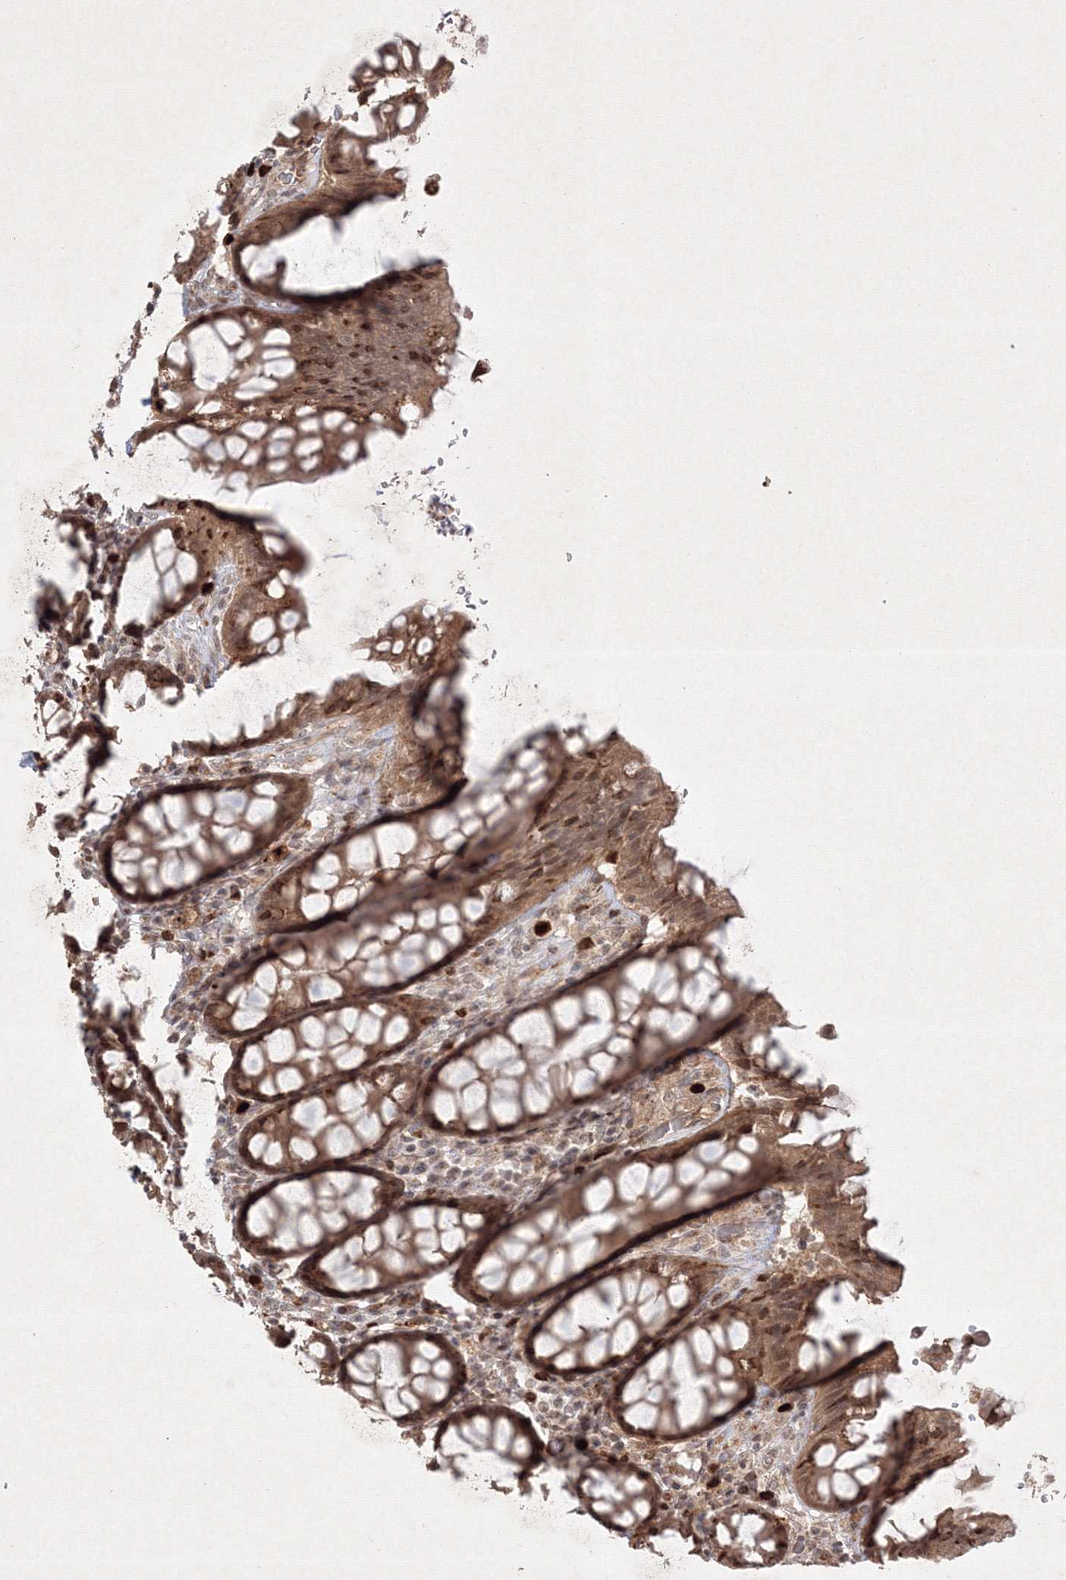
{"staining": {"intensity": "moderate", "quantity": ">75%", "location": "cytoplasmic/membranous,nuclear"}, "tissue": "rectum", "cell_type": "Glandular cells", "image_type": "normal", "snomed": [{"axis": "morphology", "description": "Normal tissue, NOS"}, {"axis": "topography", "description": "Rectum"}], "caption": "DAB immunohistochemical staining of unremarkable human rectum displays moderate cytoplasmic/membranous,nuclear protein expression in approximately >75% of glandular cells. The staining was performed using DAB, with brown indicating positive protein expression. Nuclei are stained blue with hematoxylin.", "gene": "KIF20A", "patient": {"sex": "male", "age": 64}}